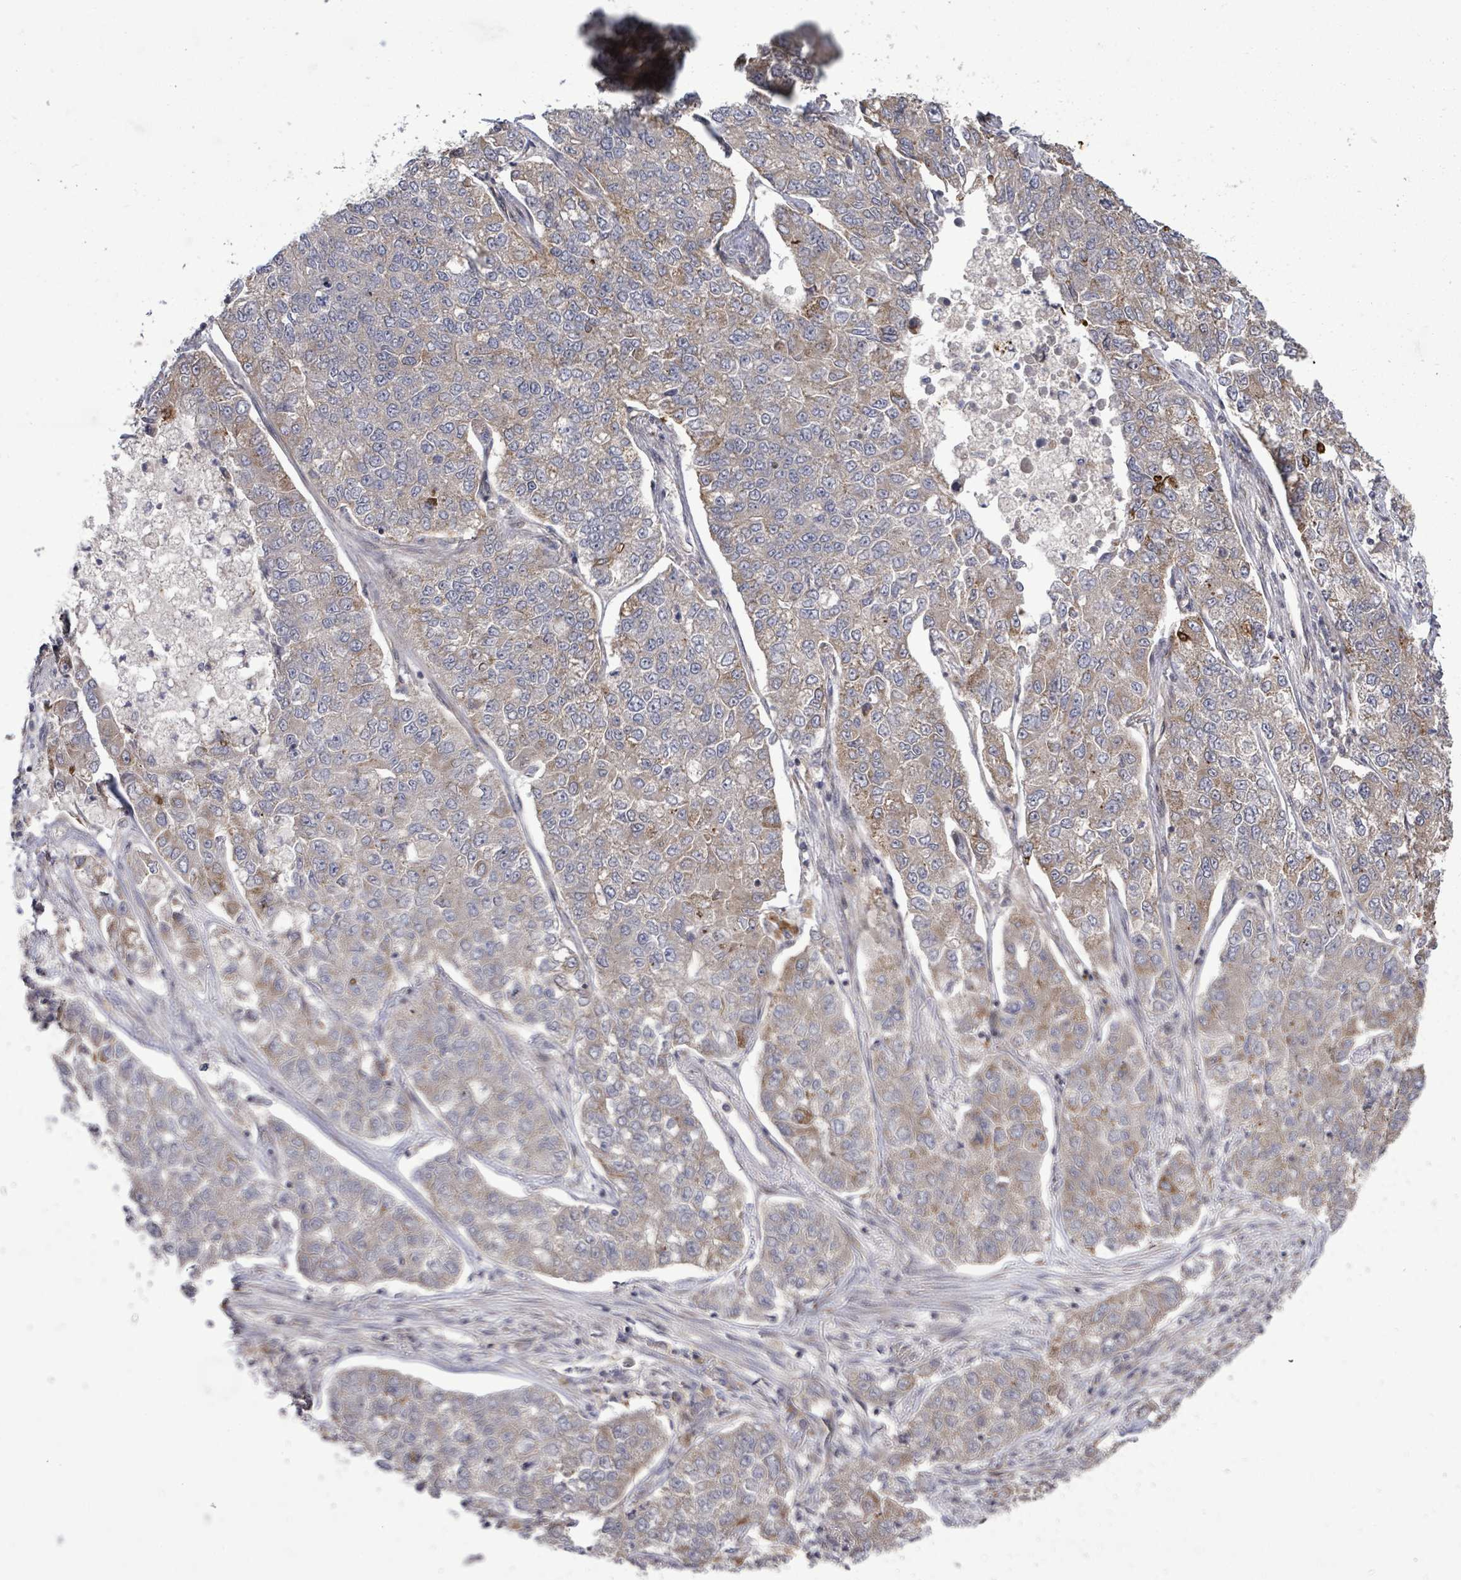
{"staining": {"intensity": "moderate", "quantity": "<25%", "location": "cytoplasmic/membranous"}, "tissue": "lung cancer", "cell_type": "Tumor cells", "image_type": "cancer", "snomed": [{"axis": "morphology", "description": "Adenocarcinoma, NOS"}, {"axis": "topography", "description": "Lung"}], "caption": "Lung cancer (adenocarcinoma) tissue exhibits moderate cytoplasmic/membranous positivity in approximately <25% of tumor cells, visualized by immunohistochemistry.", "gene": "KRTAP27-1", "patient": {"sex": "male", "age": 49}}